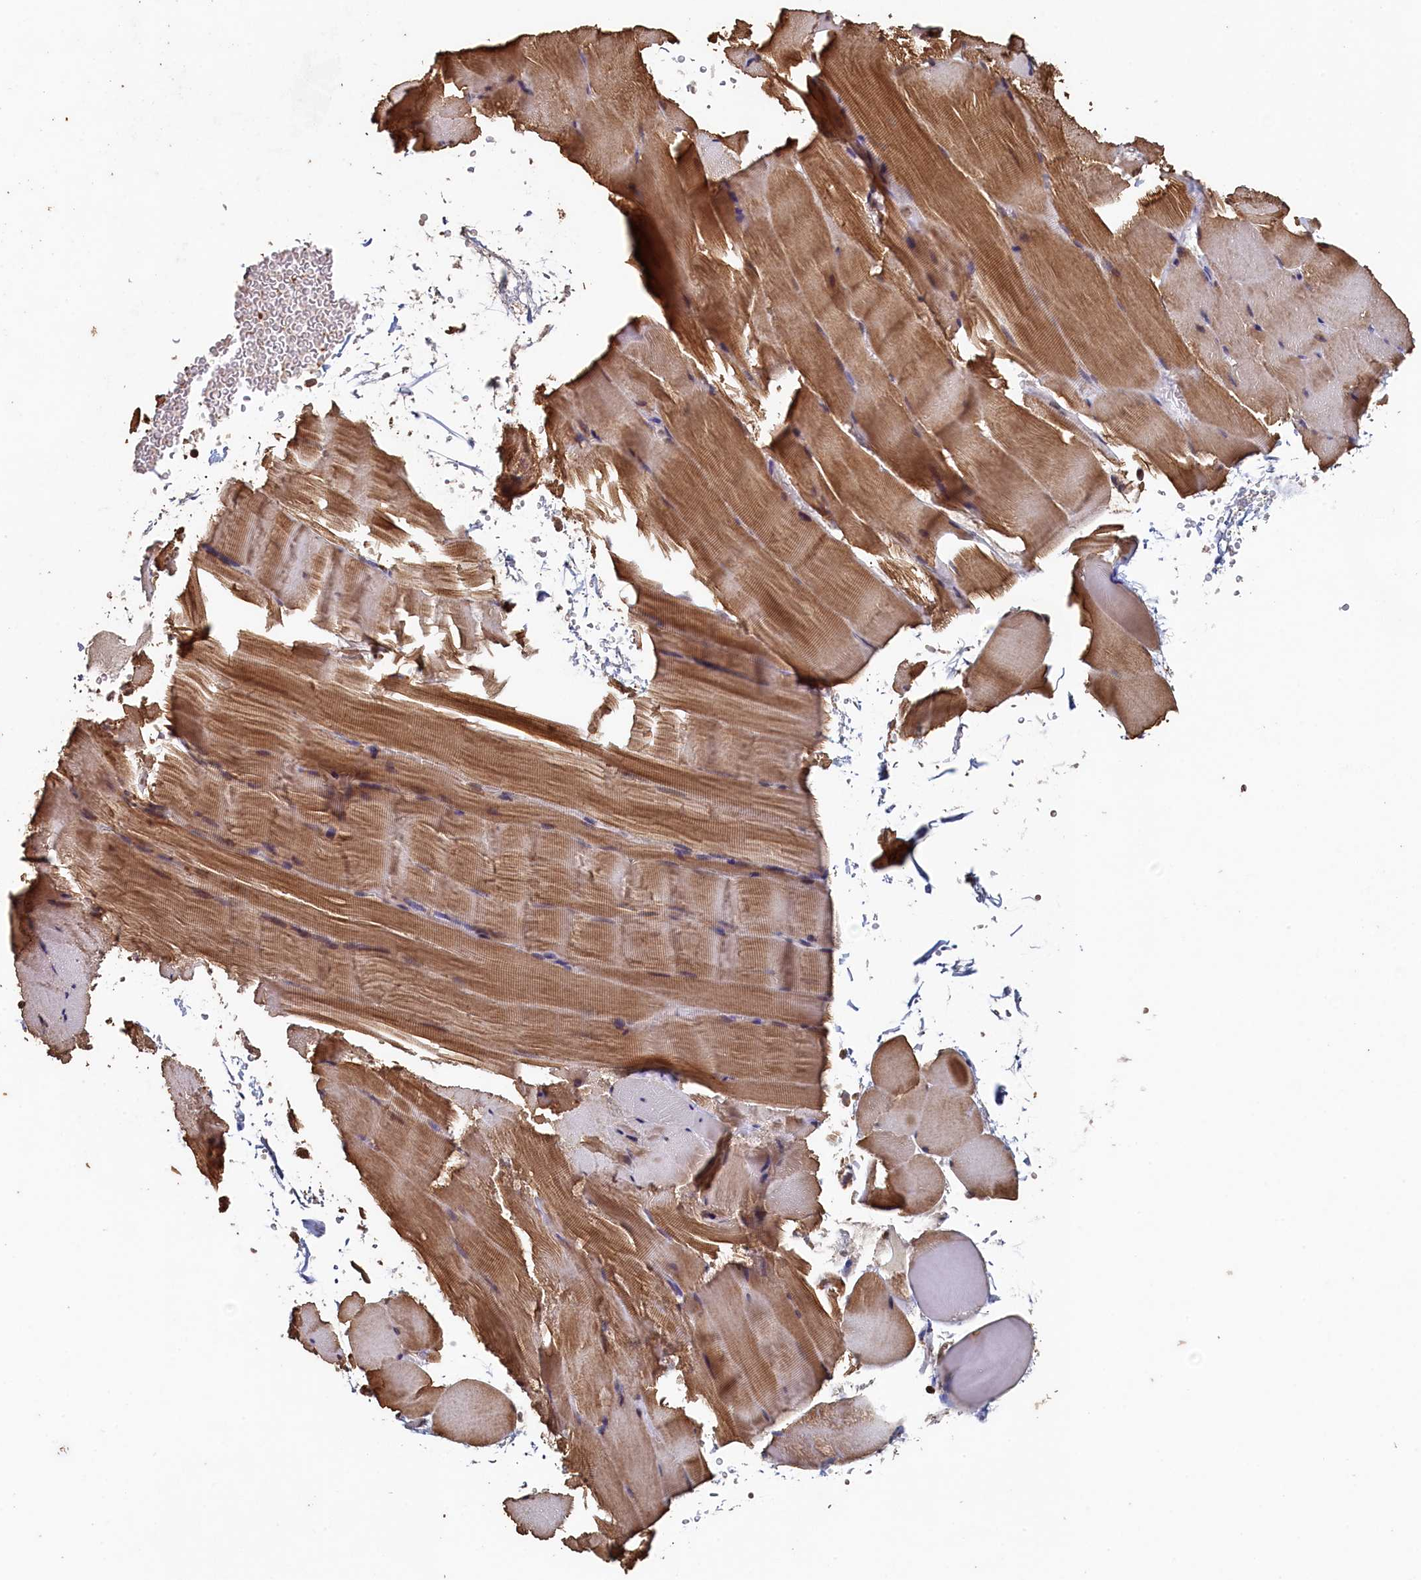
{"staining": {"intensity": "moderate", "quantity": ">75%", "location": "cytoplasmic/membranous"}, "tissue": "skeletal muscle", "cell_type": "Myocytes", "image_type": "normal", "snomed": [{"axis": "morphology", "description": "Normal tissue, NOS"}, {"axis": "topography", "description": "Skeletal muscle"}], "caption": "IHC (DAB) staining of unremarkable skeletal muscle displays moderate cytoplasmic/membranous protein positivity in about >75% of myocytes.", "gene": "PIGN", "patient": {"sex": "male", "age": 62}}